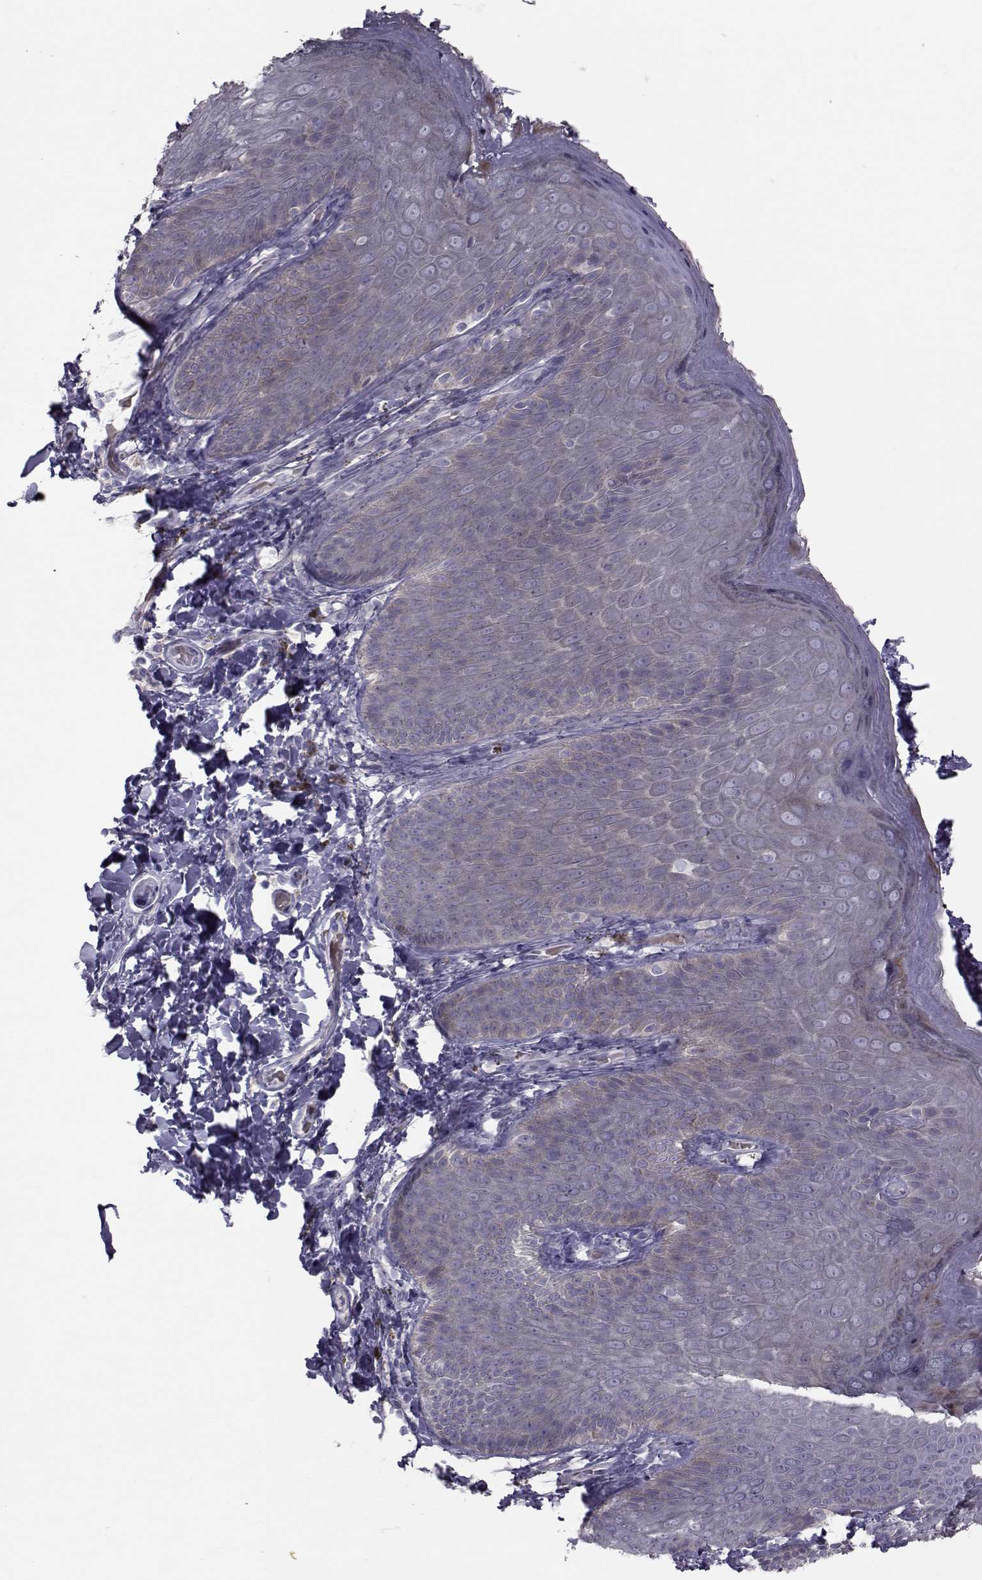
{"staining": {"intensity": "negative", "quantity": "none", "location": "none"}, "tissue": "skin", "cell_type": "Epidermal cells", "image_type": "normal", "snomed": [{"axis": "morphology", "description": "Normal tissue, NOS"}, {"axis": "topography", "description": "Anal"}], "caption": "Epidermal cells show no significant protein positivity in benign skin.", "gene": "GARIN3", "patient": {"sex": "male", "age": 53}}